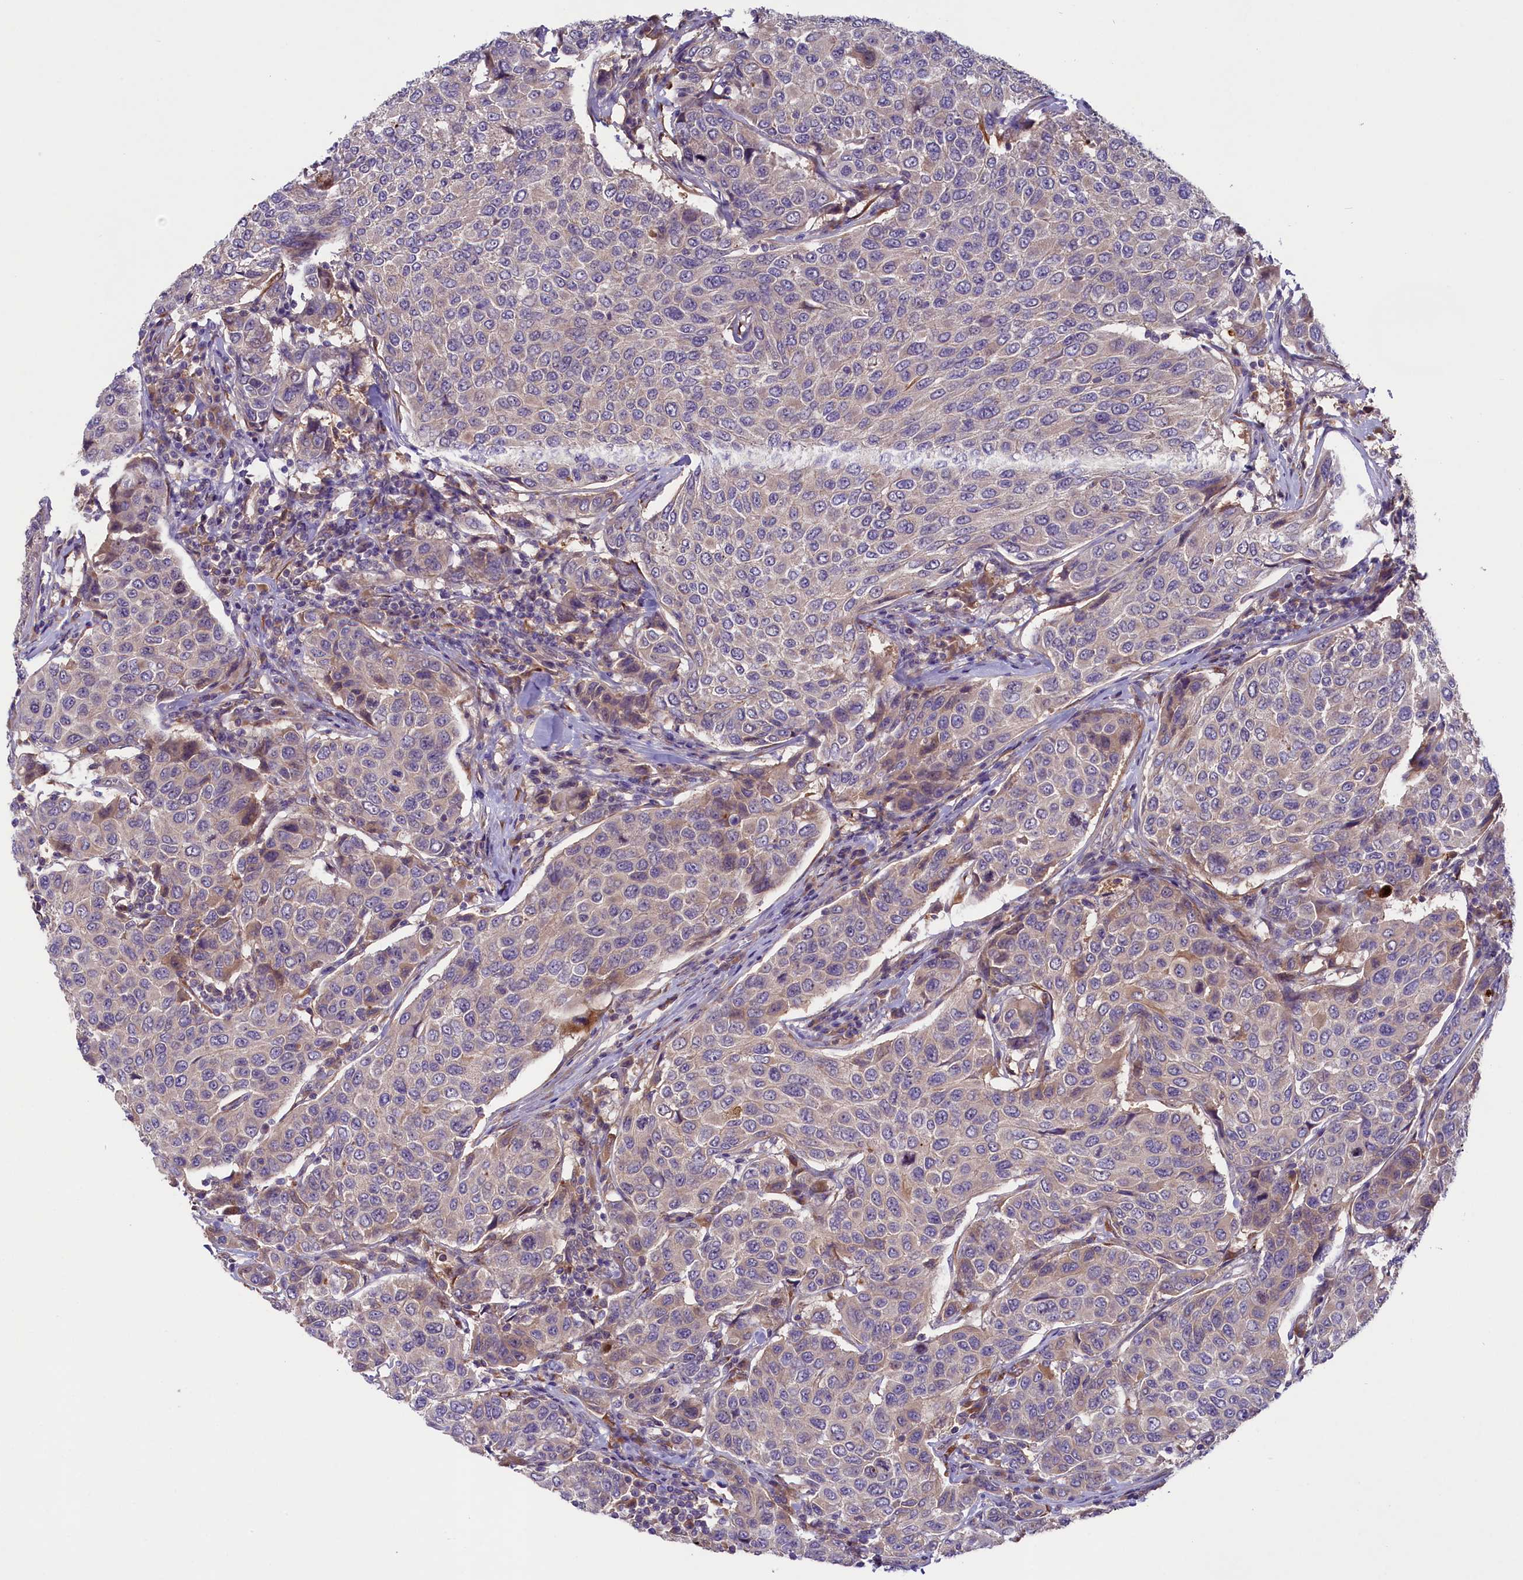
{"staining": {"intensity": "negative", "quantity": "none", "location": "none"}, "tissue": "breast cancer", "cell_type": "Tumor cells", "image_type": "cancer", "snomed": [{"axis": "morphology", "description": "Duct carcinoma"}, {"axis": "topography", "description": "Breast"}], "caption": "Micrograph shows no protein staining in tumor cells of intraductal carcinoma (breast) tissue.", "gene": "COG8", "patient": {"sex": "female", "age": 55}}